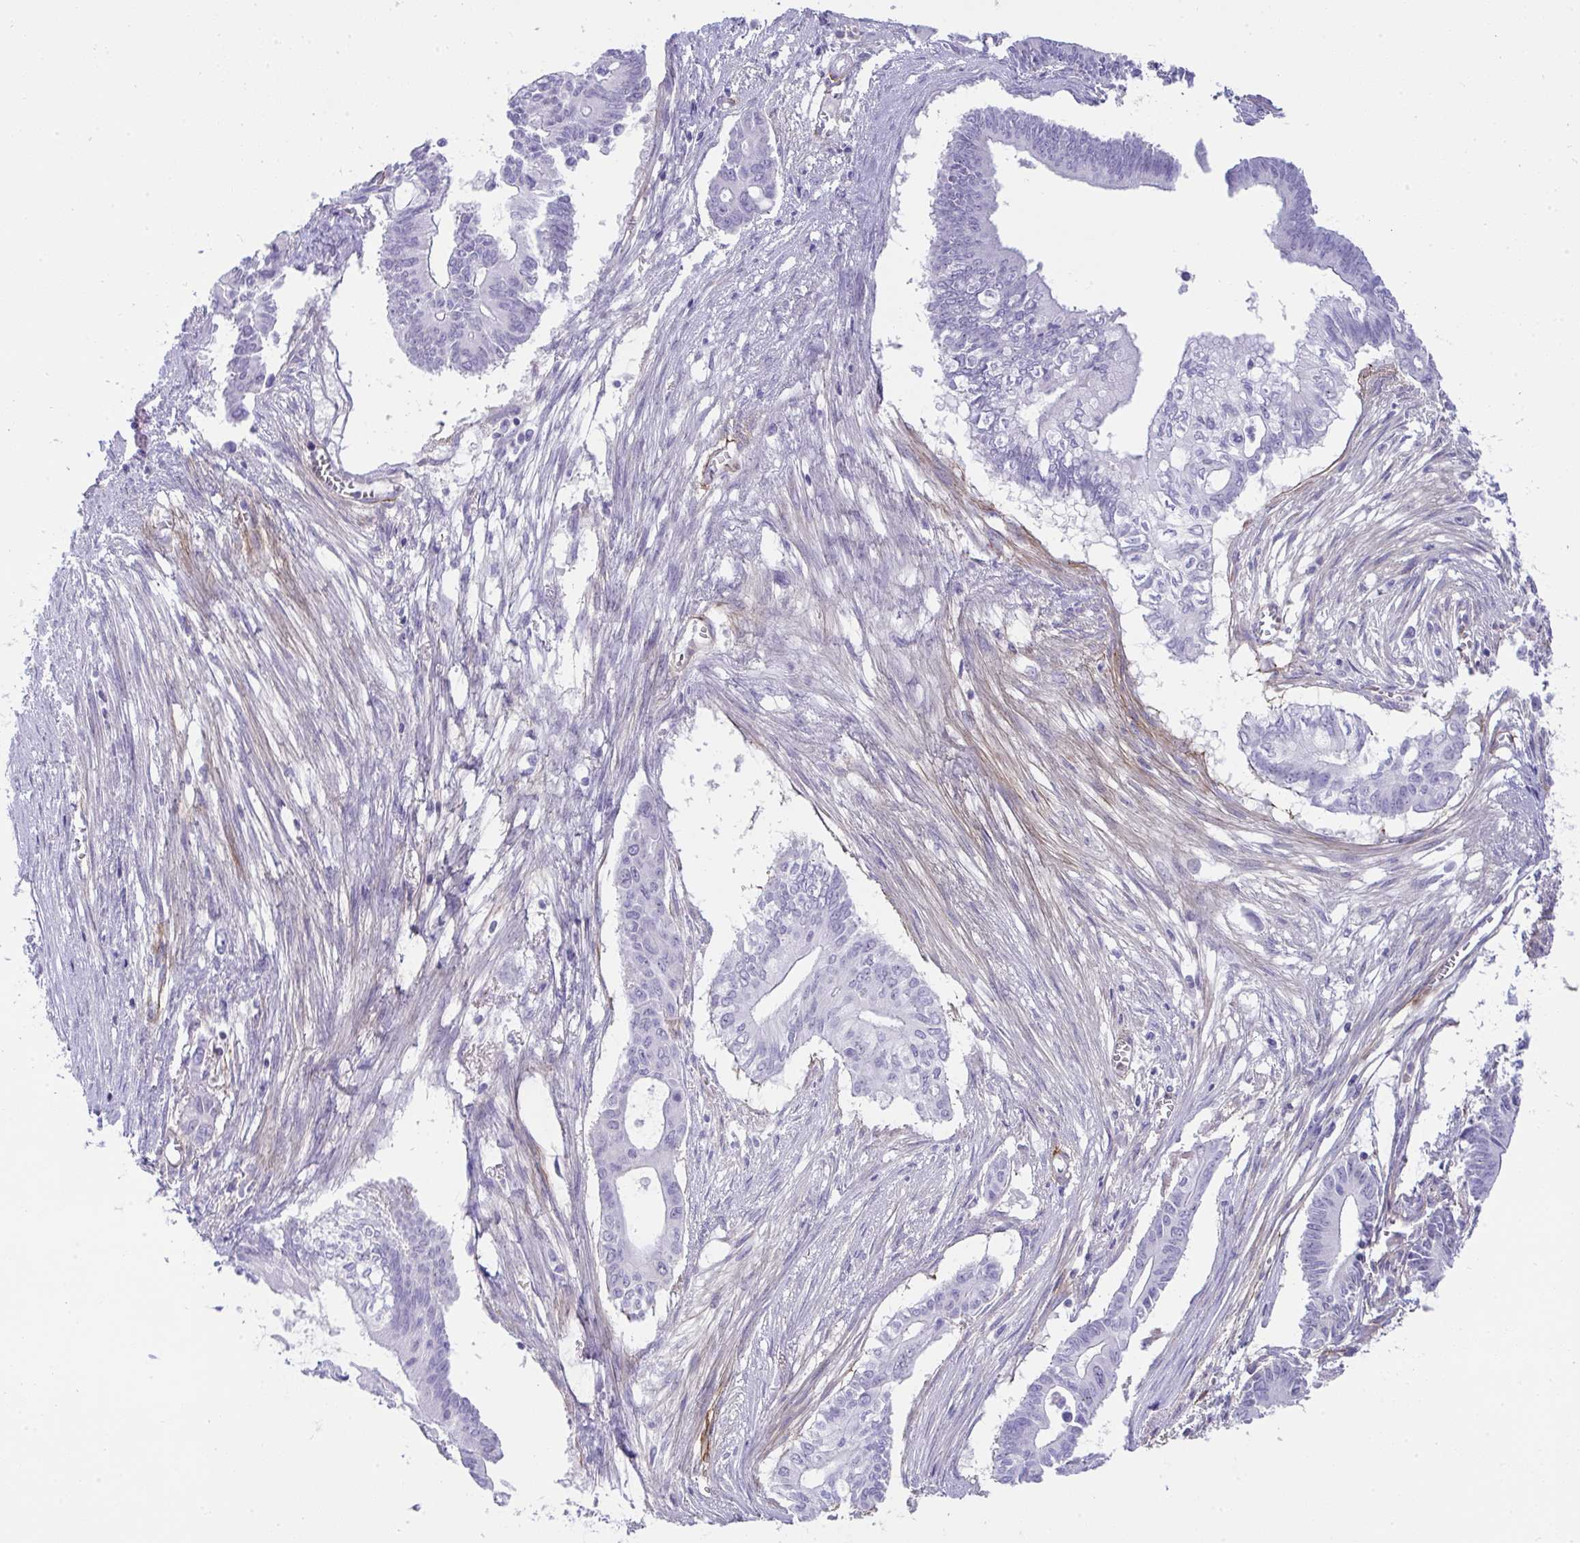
{"staining": {"intensity": "negative", "quantity": "none", "location": "none"}, "tissue": "pancreatic cancer", "cell_type": "Tumor cells", "image_type": "cancer", "snomed": [{"axis": "morphology", "description": "Adenocarcinoma, NOS"}, {"axis": "topography", "description": "Pancreas"}], "caption": "Tumor cells are negative for protein expression in human pancreatic adenocarcinoma.", "gene": "LHFPL6", "patient": {"sex": "male", "age": 68}}